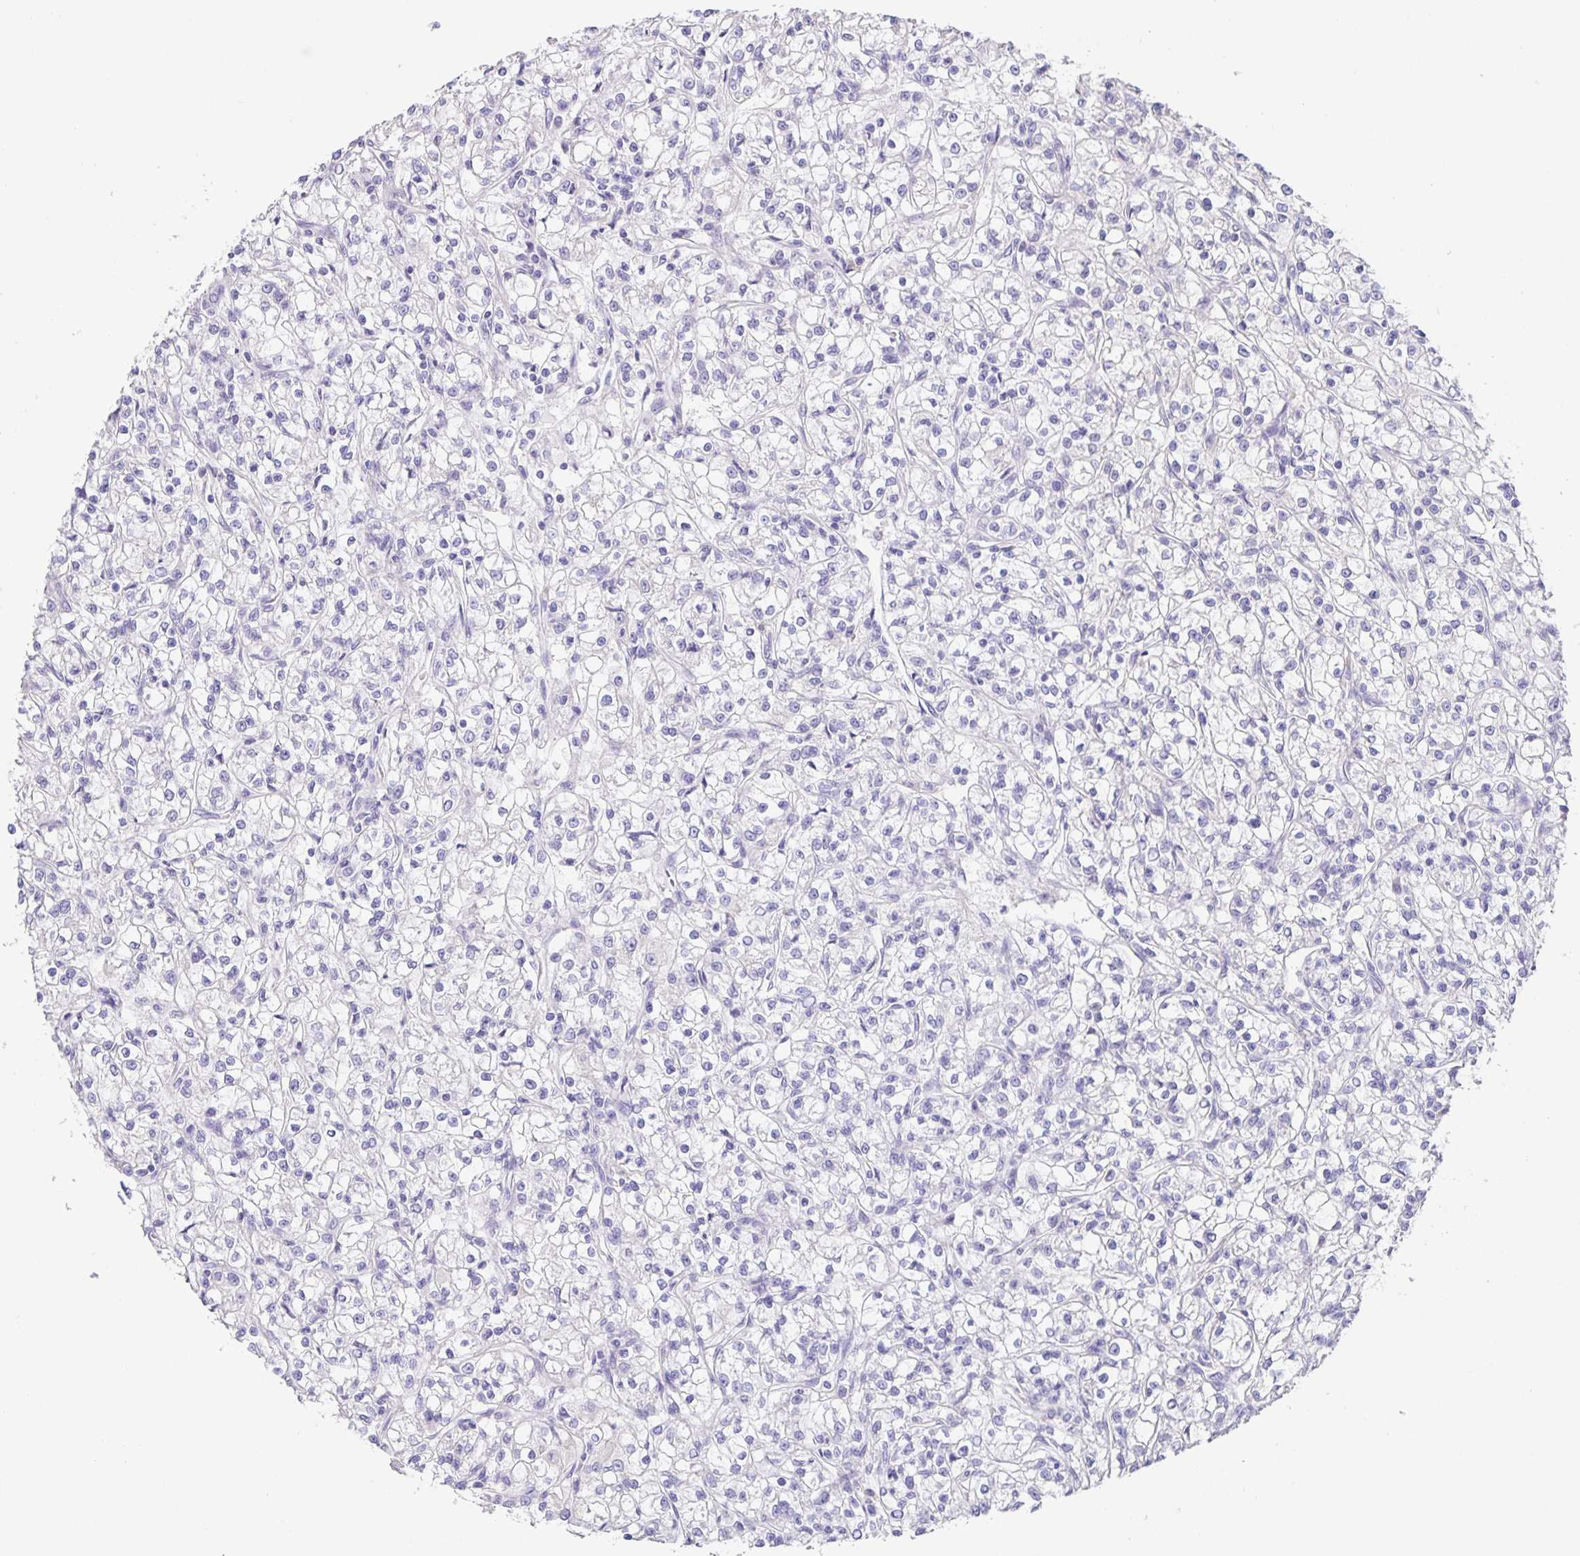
{"staining": {"intensity": "negative", "quantity": "none", "location": "none"}, "tissue": "renal cancer", "cell_type": "Tumor cells", "image_type": "cancer", "snomed": [{"axis": "morphology", "description": "Adenocarcinoma, NOS"}, {"axis": "topography", "description": "Kidney"}], "caption": "The immunohistochemistry photomicrograph has no significant expression in tumor cells of renal cancer tissue.", "gene": "PRR36", "patient": {"sex": "female", "age": 59}}